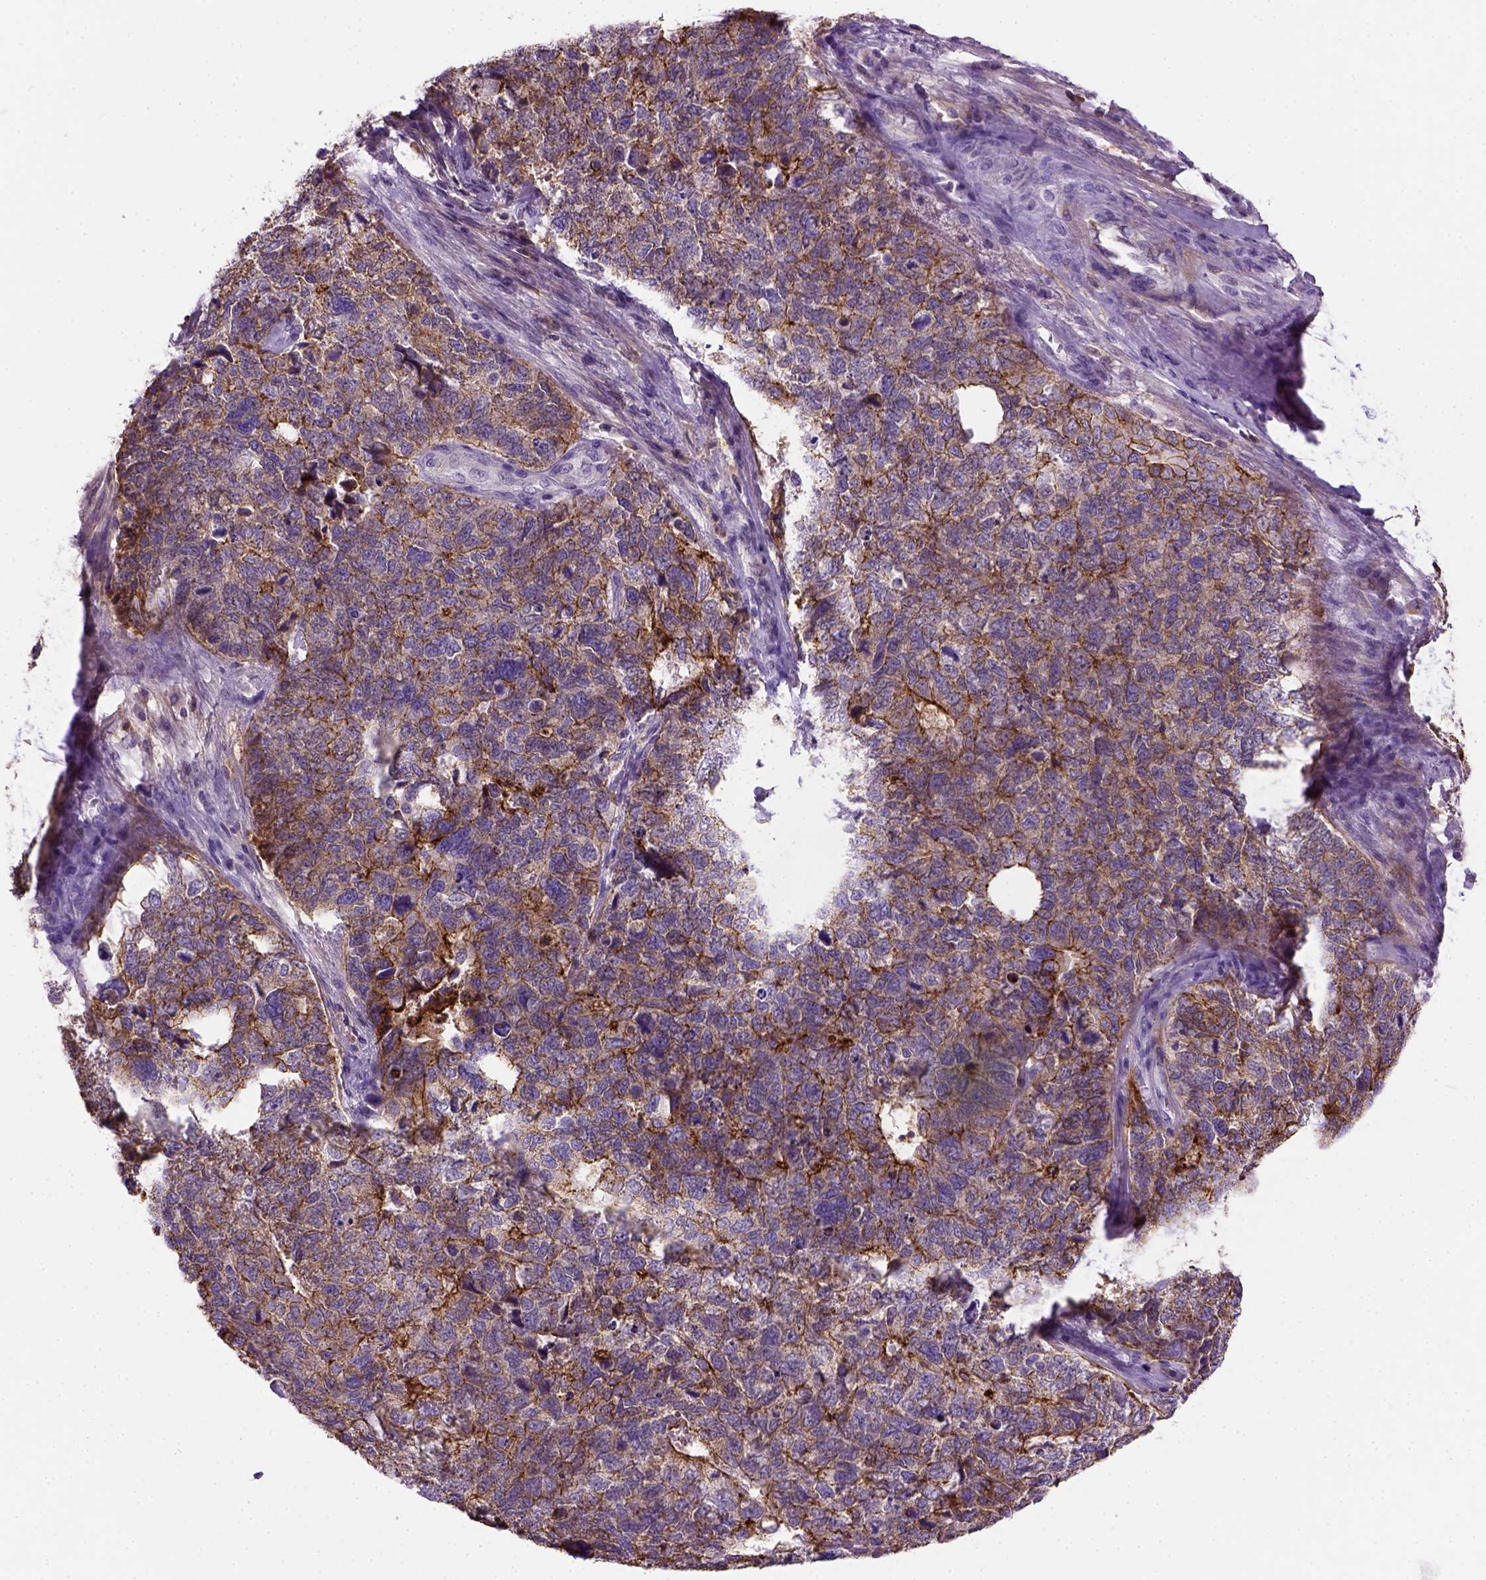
{"staining": {"intensity": "strong", "quantity": ">75%", "location": "cytoplasmic/membranous"}, "tissue": "cervical cancer", "cell_type": "Tumor cells", "image_type": "cancer", "snomed": [{"axis": "morphology", "description": "Squamous cell carcinoma, NOS"}, {"axis": "topography", "description": "Cervix"}], "caption": "Protein staining exhibits strong cytoplasmic/membranous staining in approximately >75% of tumor cells in cervical squamous cell carcinoma.", "gene": "CDH1", "patient": {"sex": "female", "age": 63}}